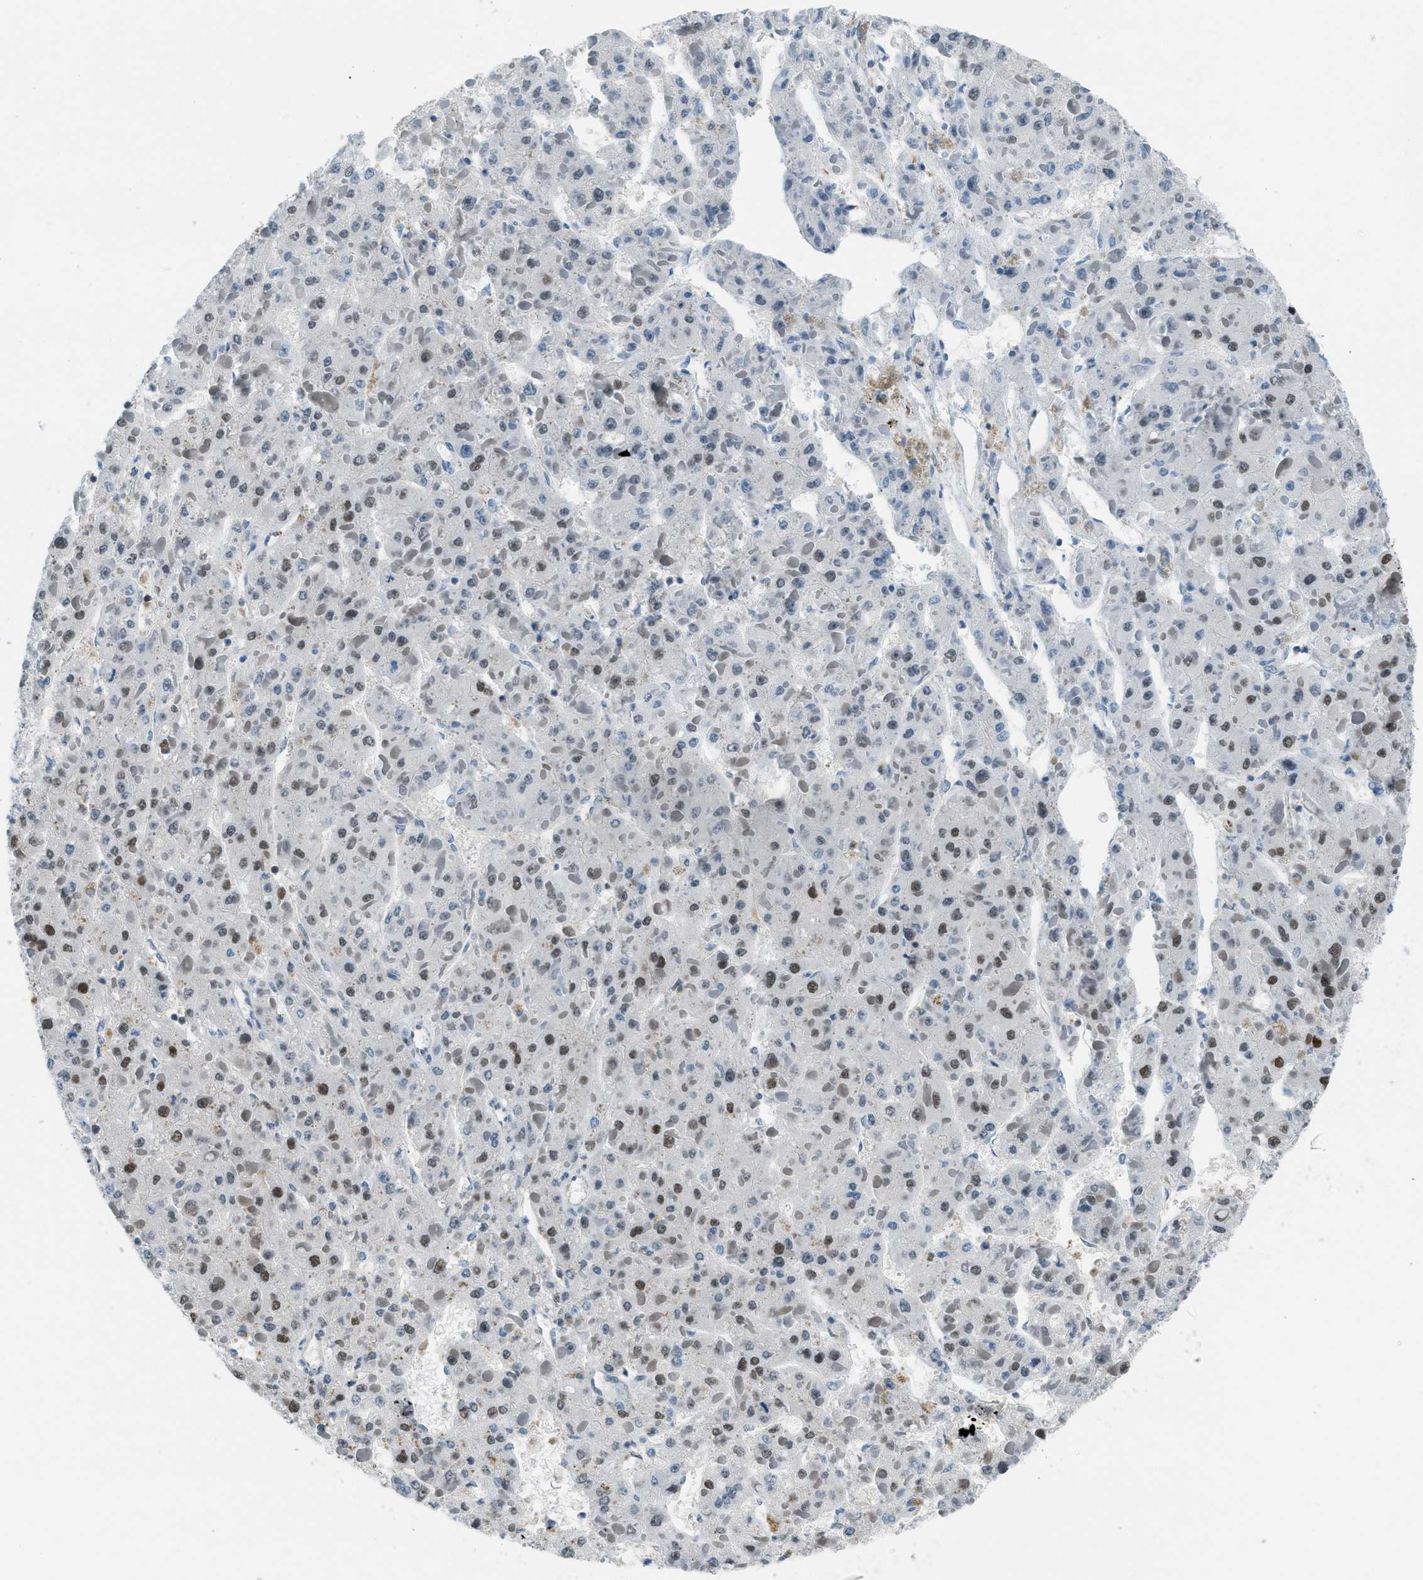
{"staining": {"intensity": "strong", "quantity": "25%-75%", "location": "nuclear"}, "tissue": "liver cancer", "cell_type": "Tumor cells", "image_type": "cancer", "snomed": [{"axis": "morphology", "description": "Carcinoma, Hepatocellular, NOS"}, {"axis": "topography", "description": "Liver"}], "caption": "Liver hepatocellular carcinoma stained with a protein marker demonstrates strong staining in tumor cells.", "gene": "OGFR", "patient": {"sex": "female", "age": 73}}